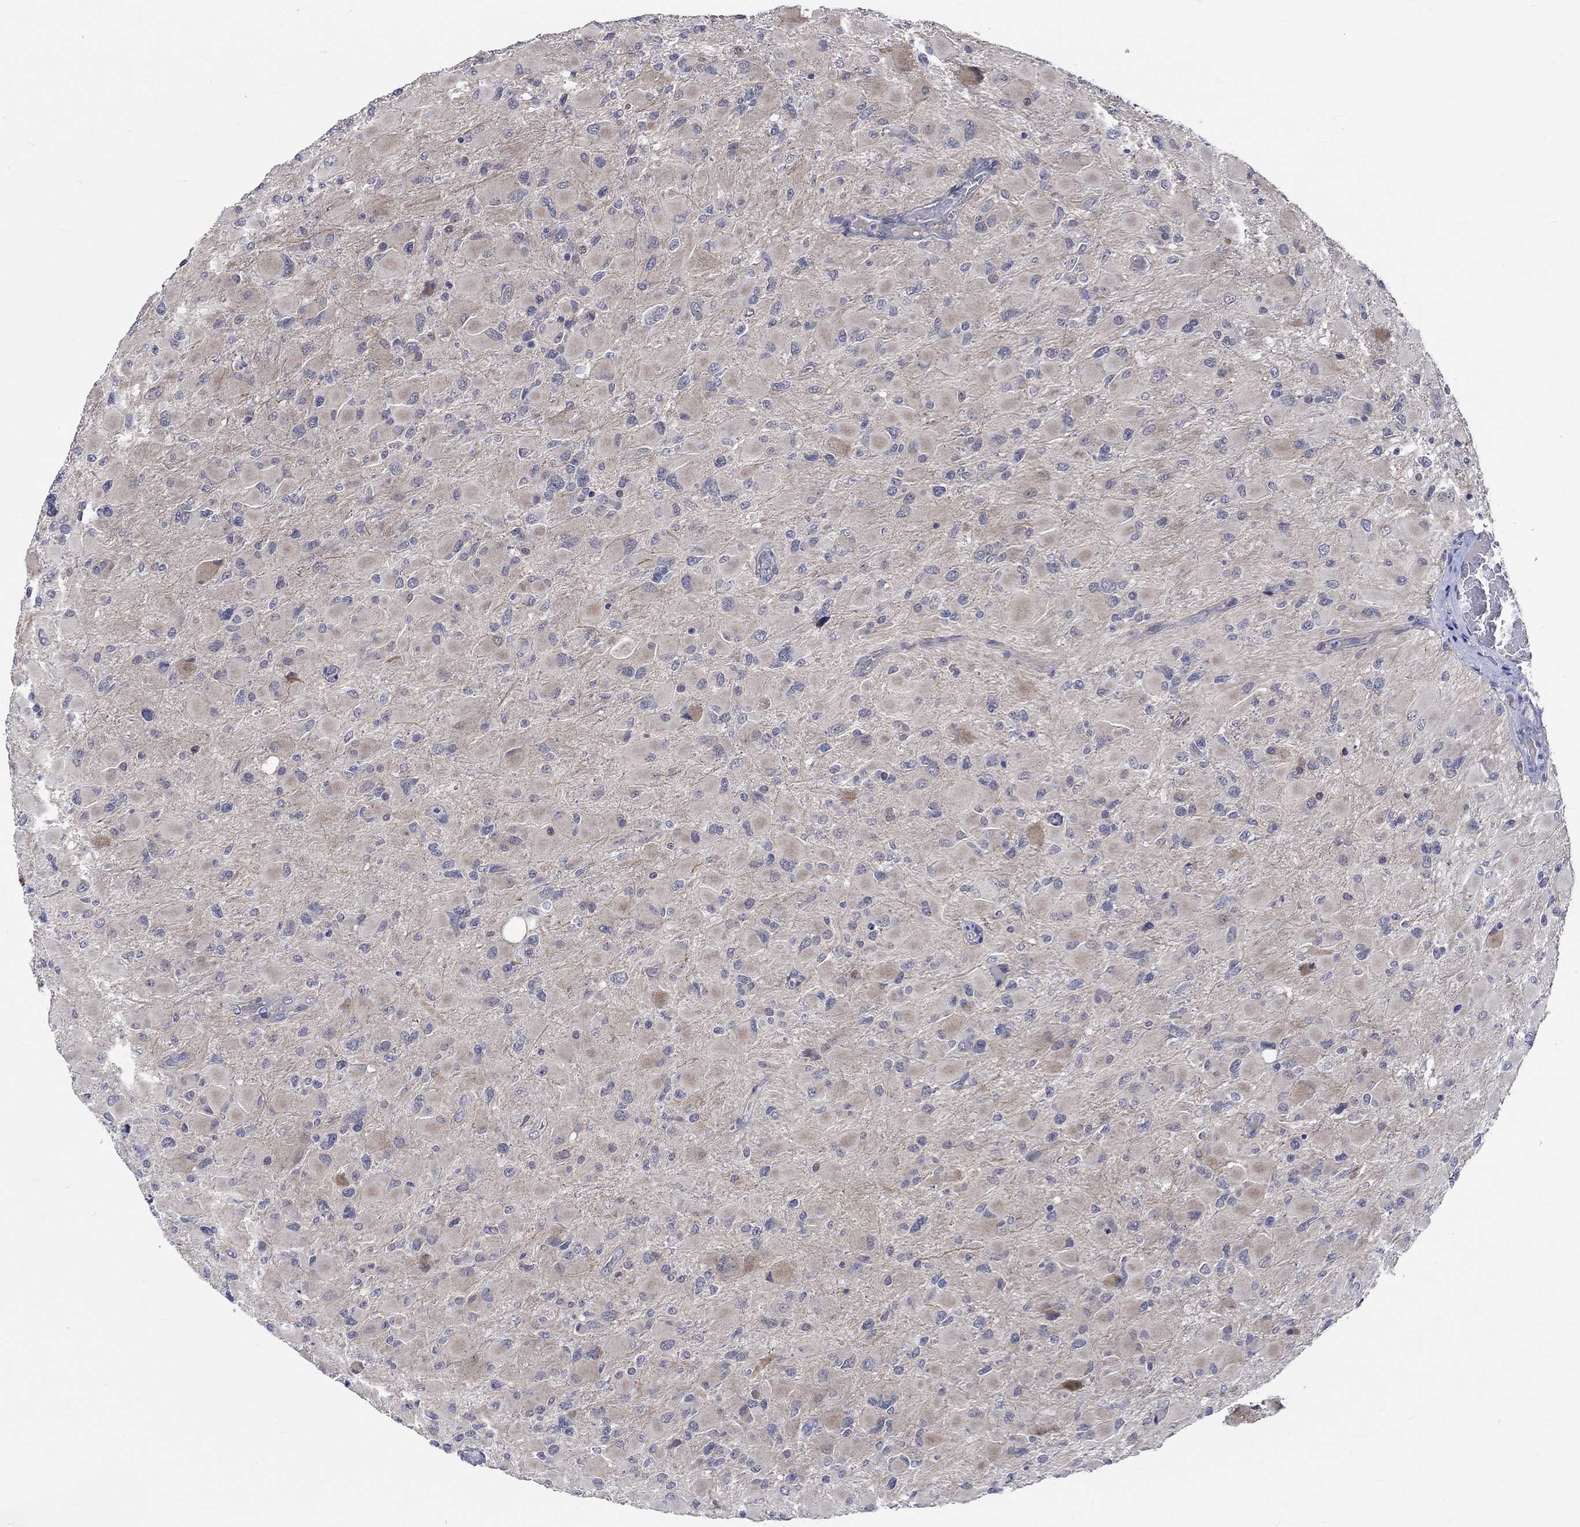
{"staining": {"intensity": "weak", "quantity": "25%-75%", "location": "cytoplasmic/membranous"}, "tissue": "glioma", "cell_type": "Tumor cells", "image_type": "cancer", "snomed": [{"axis": "morphology", "description": "Glioma, malignant, High grade"}, {"axis": "topography", "description": "Cerebral cortex"}], "caption": "An image showing weak cytoplasmic/membranous positivity in about 25%-75% of tumor cells in glioma, as visualized by brown immunohistochemical staining.", "gene": "E2F8", "patient": {"sex": "female", "age": 36}}